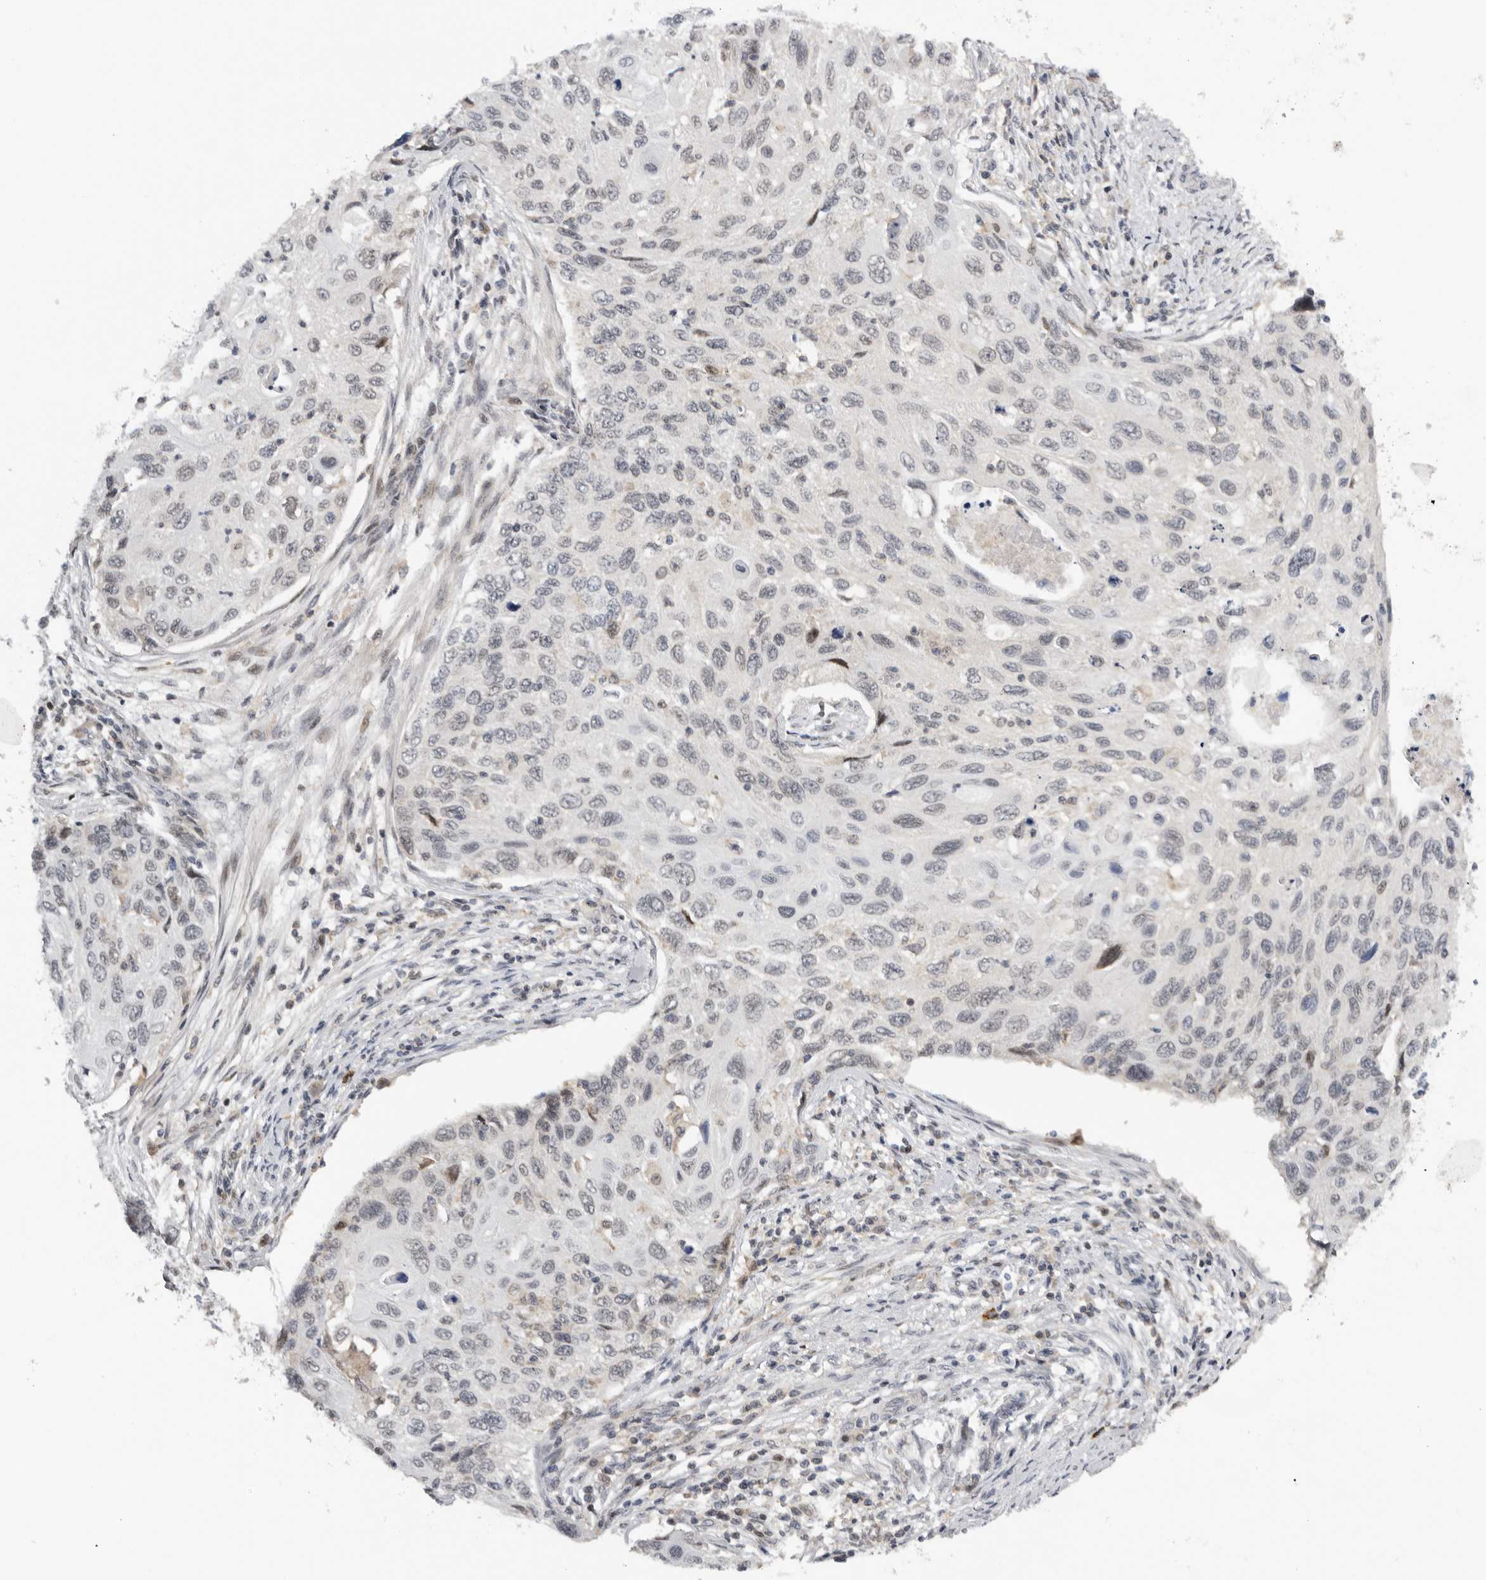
{"staining": {"intensity": "negative", "quantity": "none", "location": "none"}, "tissue": "cervical cancer", "cell_type": "Tumor cells", "image_type": "cancer", "snomed": [{"axis": "morphology", "description": "Squamous cell carcinoma, NOS"}, {"axis": "topography", "description": "Cervix"}], "caption": "Immunohistochemistry (IHC) histopathology image of cervical squamous cell carcinoma stained for a protein (brown), which reveals no positivity in tumor cells.", "gene": "KIF2B", "patient": {"sex": "female", "age": 70}}